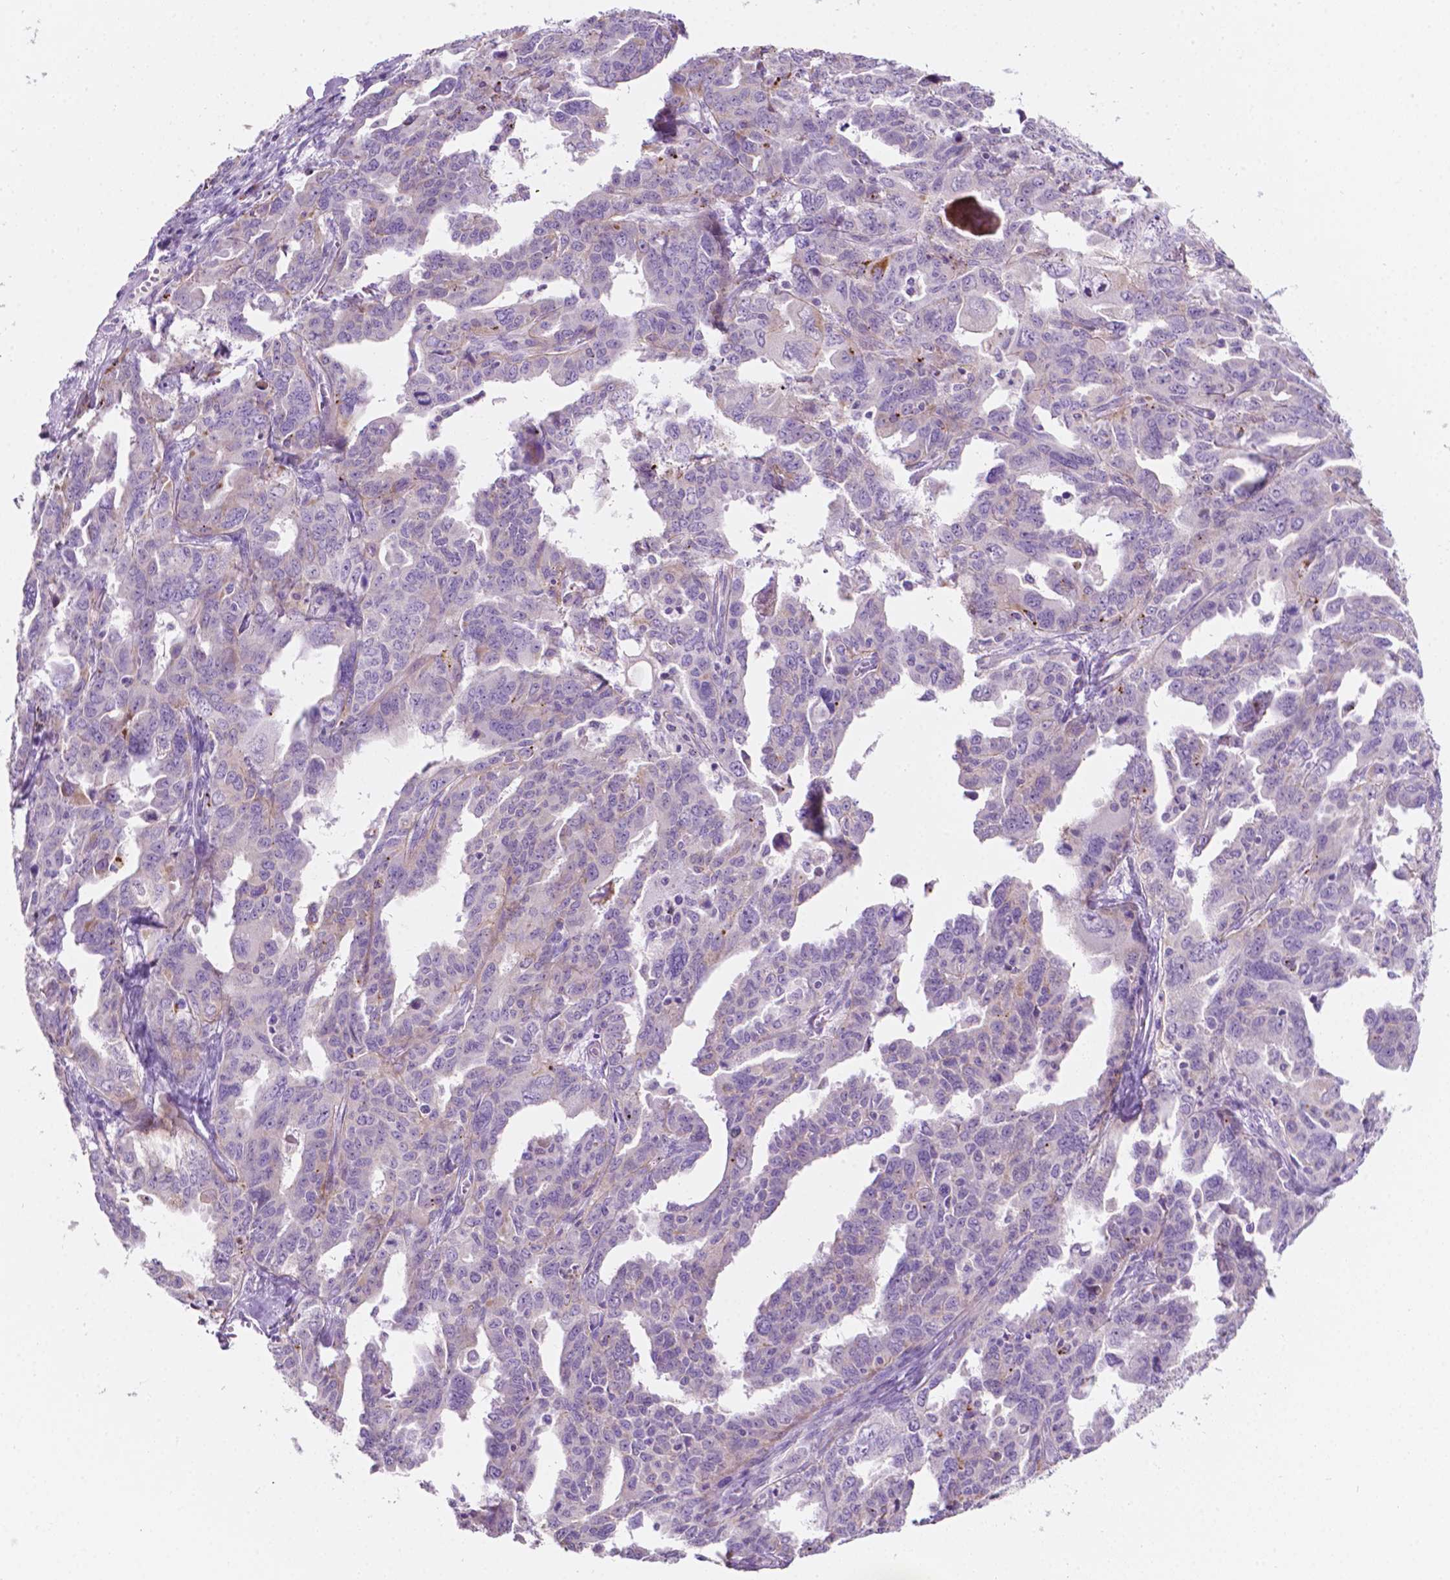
{"staining": {"intensity": "negative", "quantity": "none", "location": "none"}, "tissue": "ovarian cancer", "cell_type": "Tumor cells", "image_type": "cancer", "snomed": [{"axis": "morphology", "description": "Adenocarcinoma, NOS"}, {"axis": "morphology", "description": "Carcinoma, endometroid"}, {"axis": "topography", "description": "Ovary"}], "caption": "IHC histopathology image of neoplastic tissue: ovarian cancer stained with DAB (3,3'-diaminobenzidine) reveals no significant protein staining in tumor cells. (DAB immunohistochemistry (IHC), high magnification).", "gene": "NOS1AP", "patient": {"sex": "female", "age": 72}}